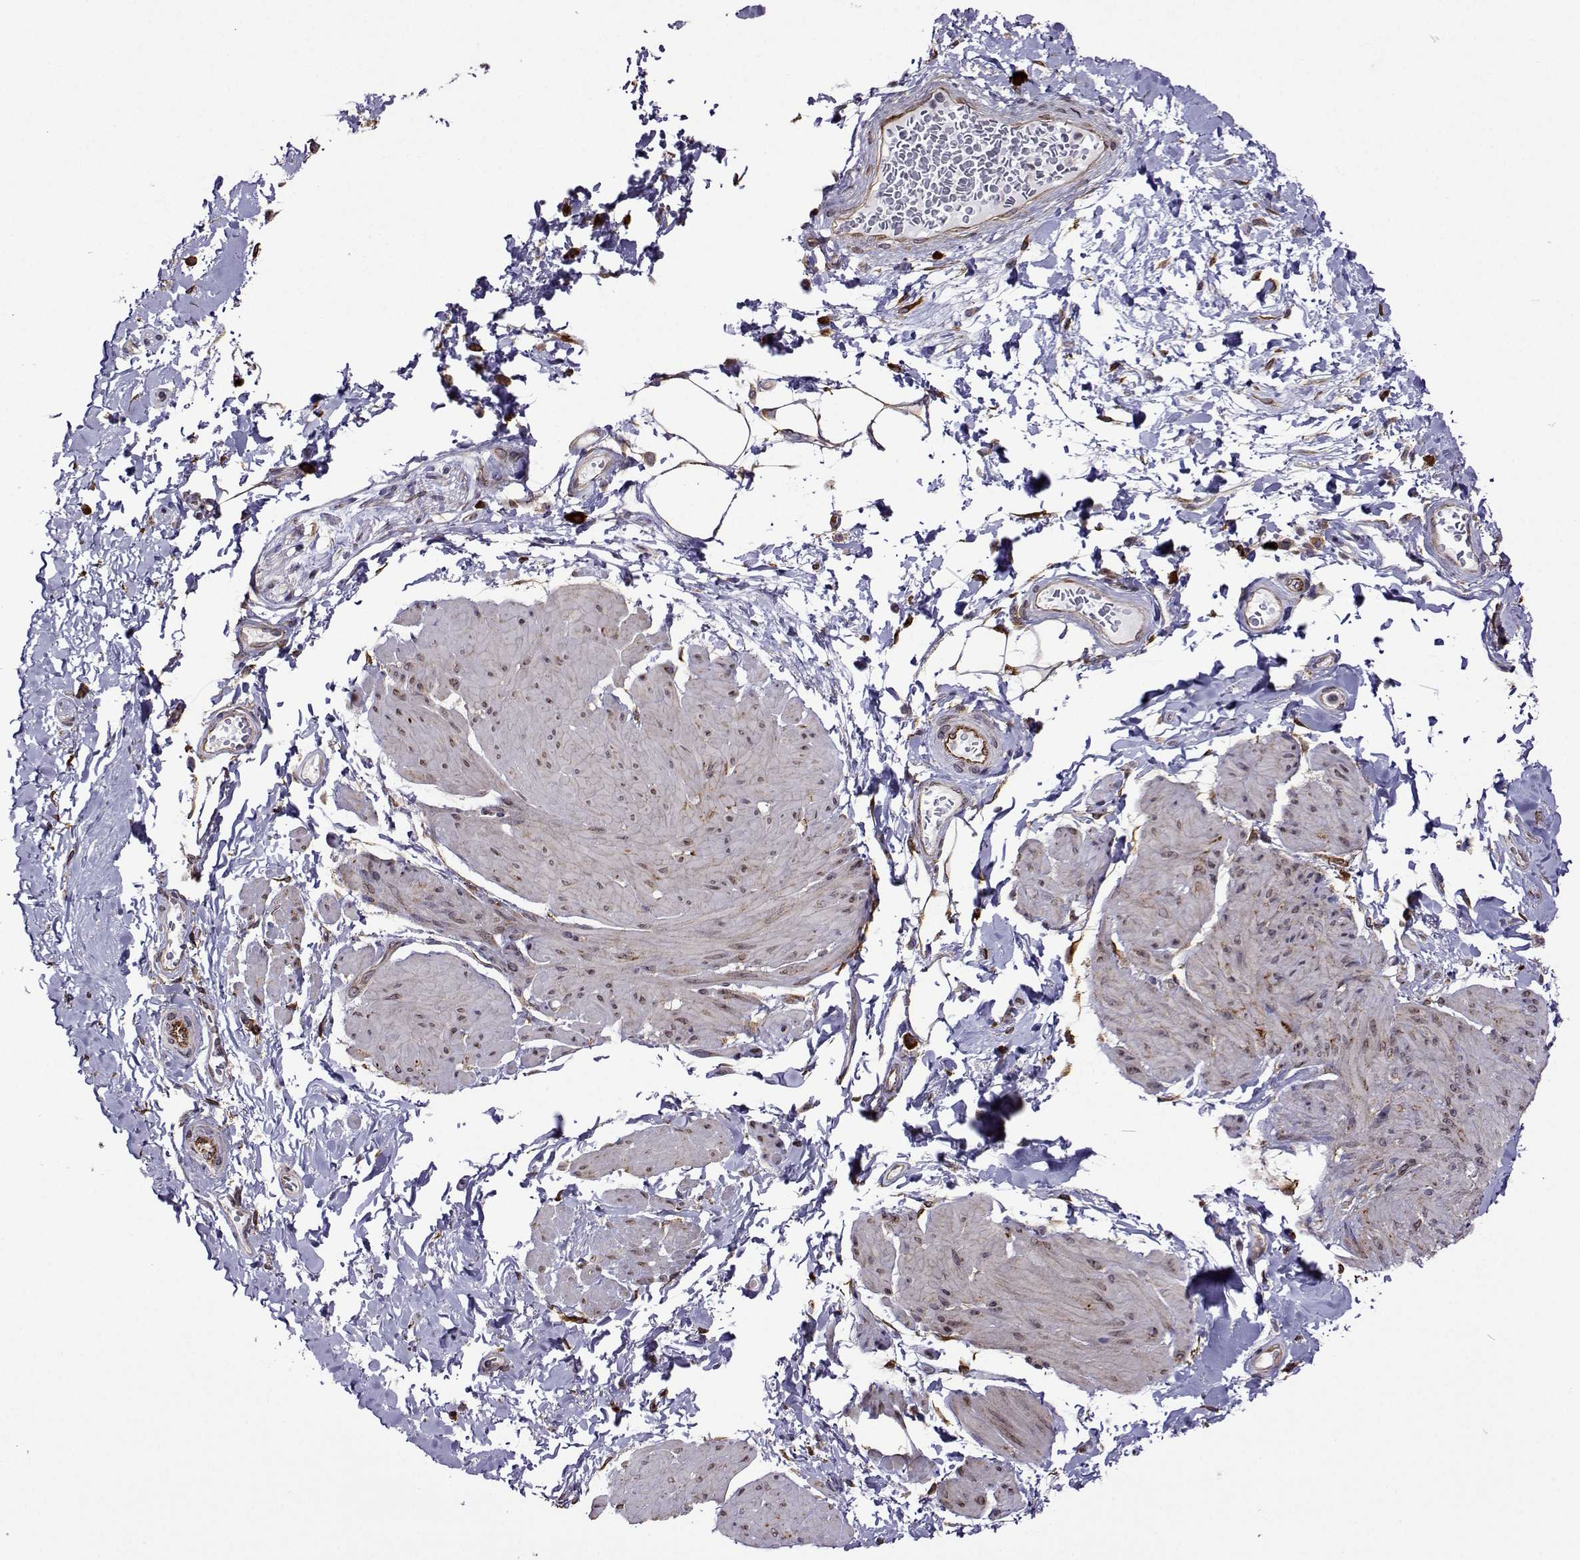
{"staining": {"intensity": "moderate", "quantity": "<25%", "location": "nuclear"}, "tissue": "adipose tissue", "cell_type": "Adipocytes", "image_type": "normal", "snomed": [{"axis": "morphology", "description": "Normal tissue, NOS"}, {"axis": "topography", "description": "Urinary bladder"}, {"axis": "topography", "description": "Peripheral nerve tissue"}], "caption": "High-power microscopy captured an immunohistochemistry micrograph of unremarkable adipose tissue, revealing moderate nuclear staining in approximately <25% of adipocytes. (DAB (3,3'-diaminobenzidine) IHC, brown staining for protein, blue staining for nuclei).", "gene": "PGRMC2", "patient": {"sex": "female", "age": 60}}